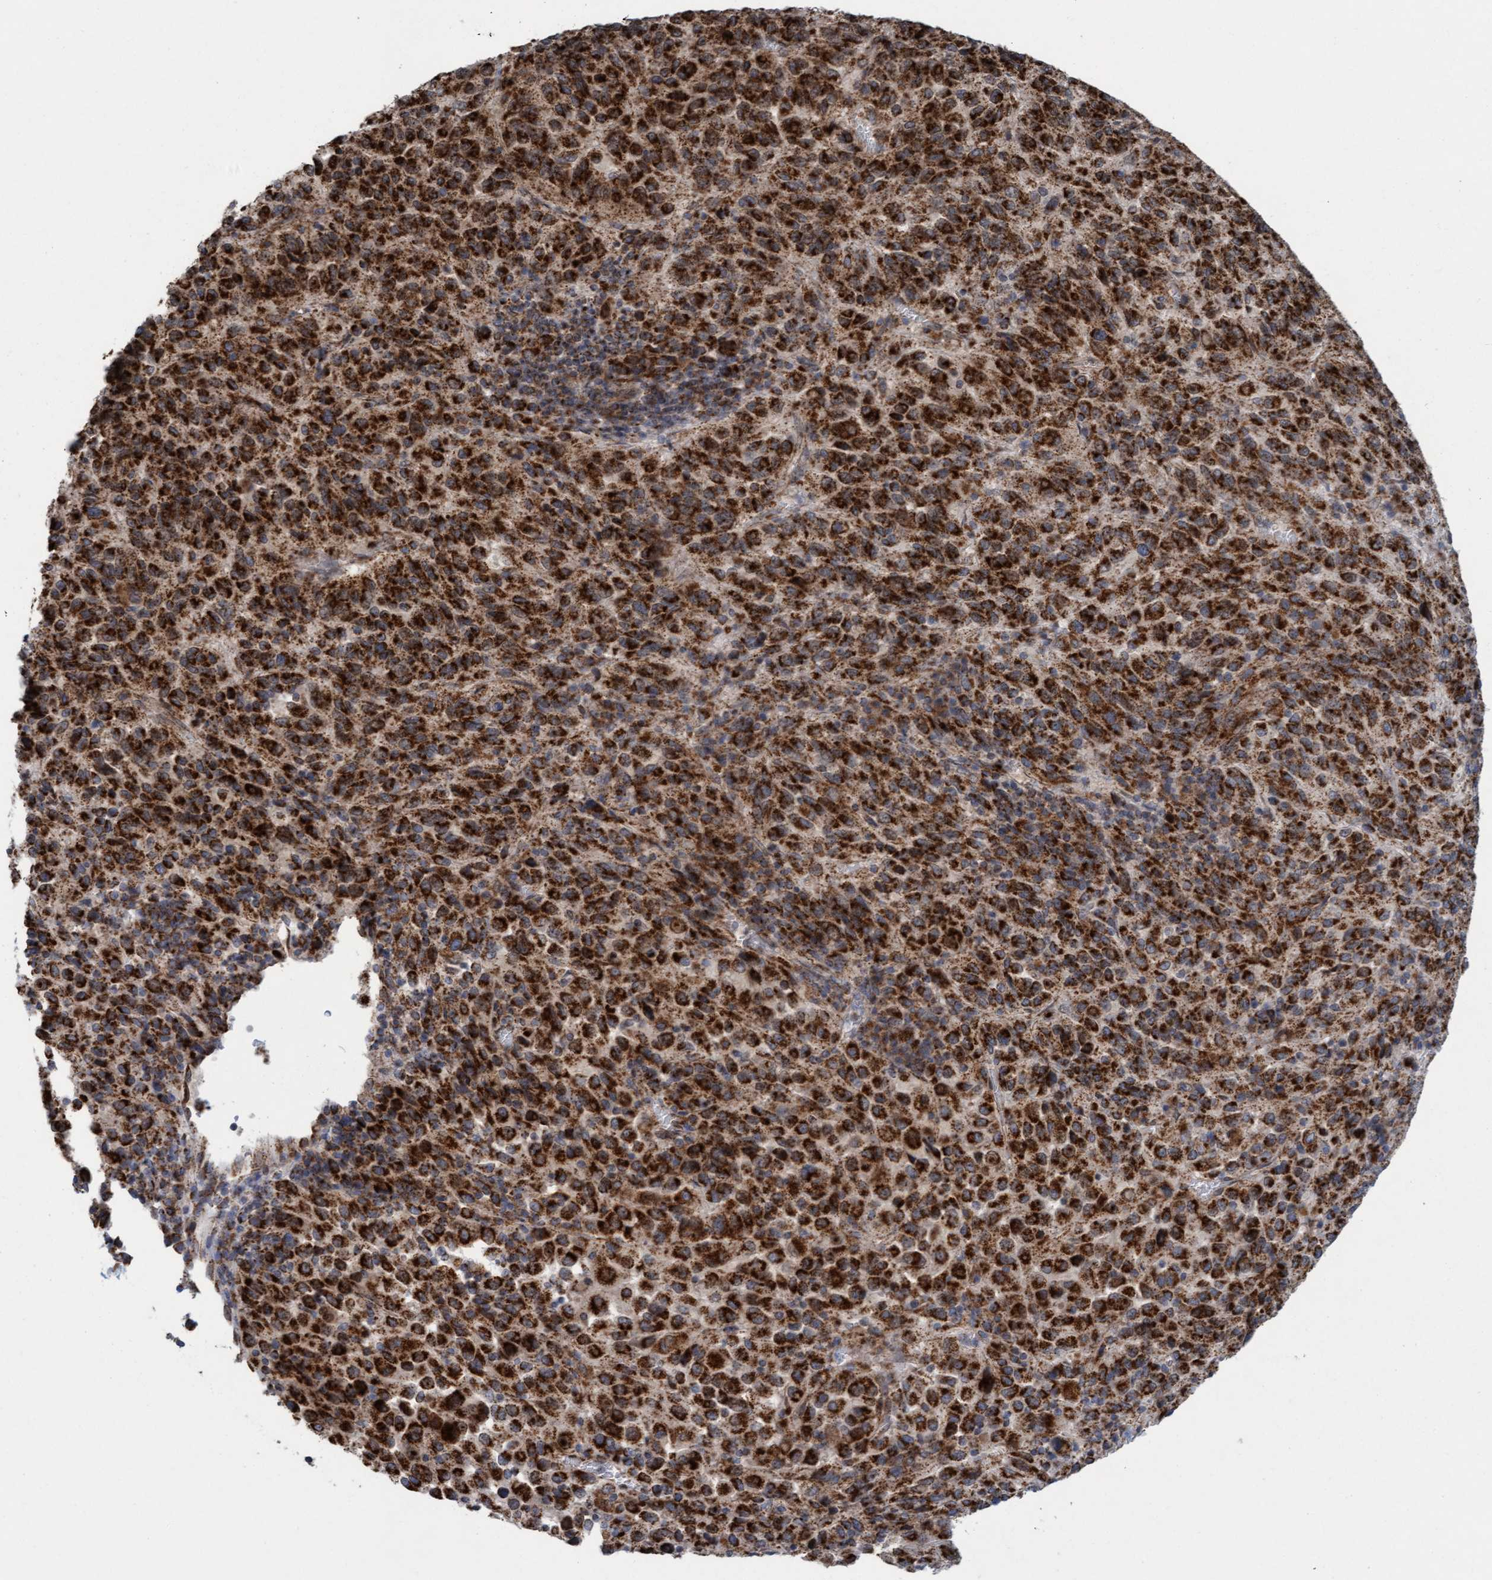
{"staining": {"intensity": "strong", "quantity": ">75%", "location": "cytoplasmic/membranous"}, "tissue": "melanoma", "cell_type": "Tumor cells", "image_type": "cancer", "snomed": [{"axis": "morphology", "description": "Malignant melanoma, Metastatic site"}, {"axis": "topography", "description": "Lung"}], "caption": "A brown stain highlights strong cytoplasmic/membranous staining of a protein in melanoma tumor cells. Using DAB (brown) and hematoxylin (blue) stains, captured at high magnification using brightfield microscopy.", "gene": "MRPS23", "patient": {"sex": "male", "age": 64}}